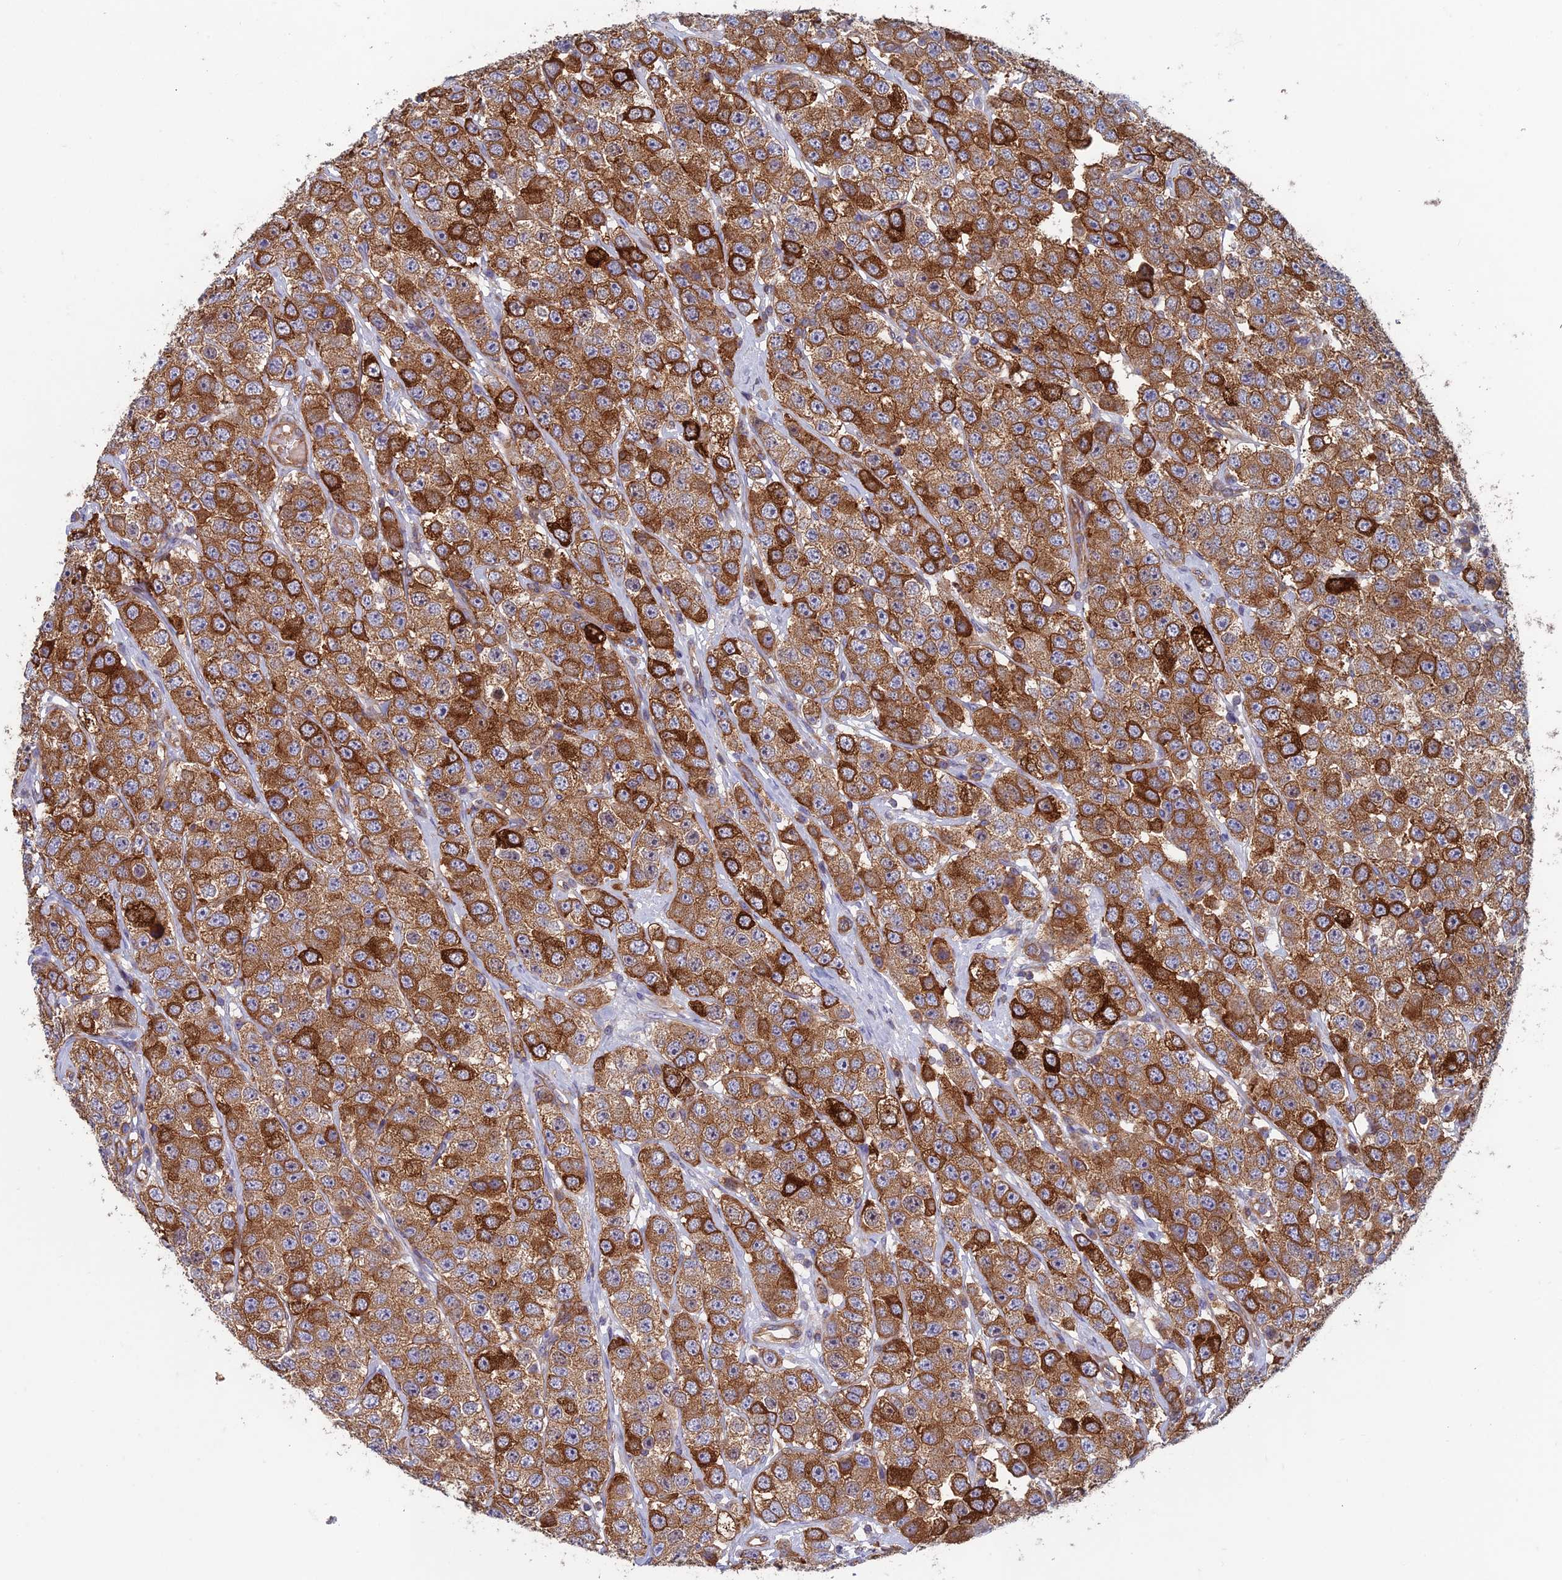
{"staining": {"intensity": "strong", "quantity": ">75%", "location": "cytoplasmic/membranous"}, "tissue": "testis cancer", "cell_type": "Tumor cells", "image_type": "cancer", "snomed": [{"axis": "morphology", "description": "Seminoma, NOS"}, {"axis": "topography", "description": "Testis"}], "caption": "High-power microscopy captured an immunohistochemistry image of testis cancer (seminoma), revealing strong cytoplasmic/membranous positivity in about >75% of tumor cells.", "gene": "DNM1L", "patient": {"sex": "male", "age": 28}}